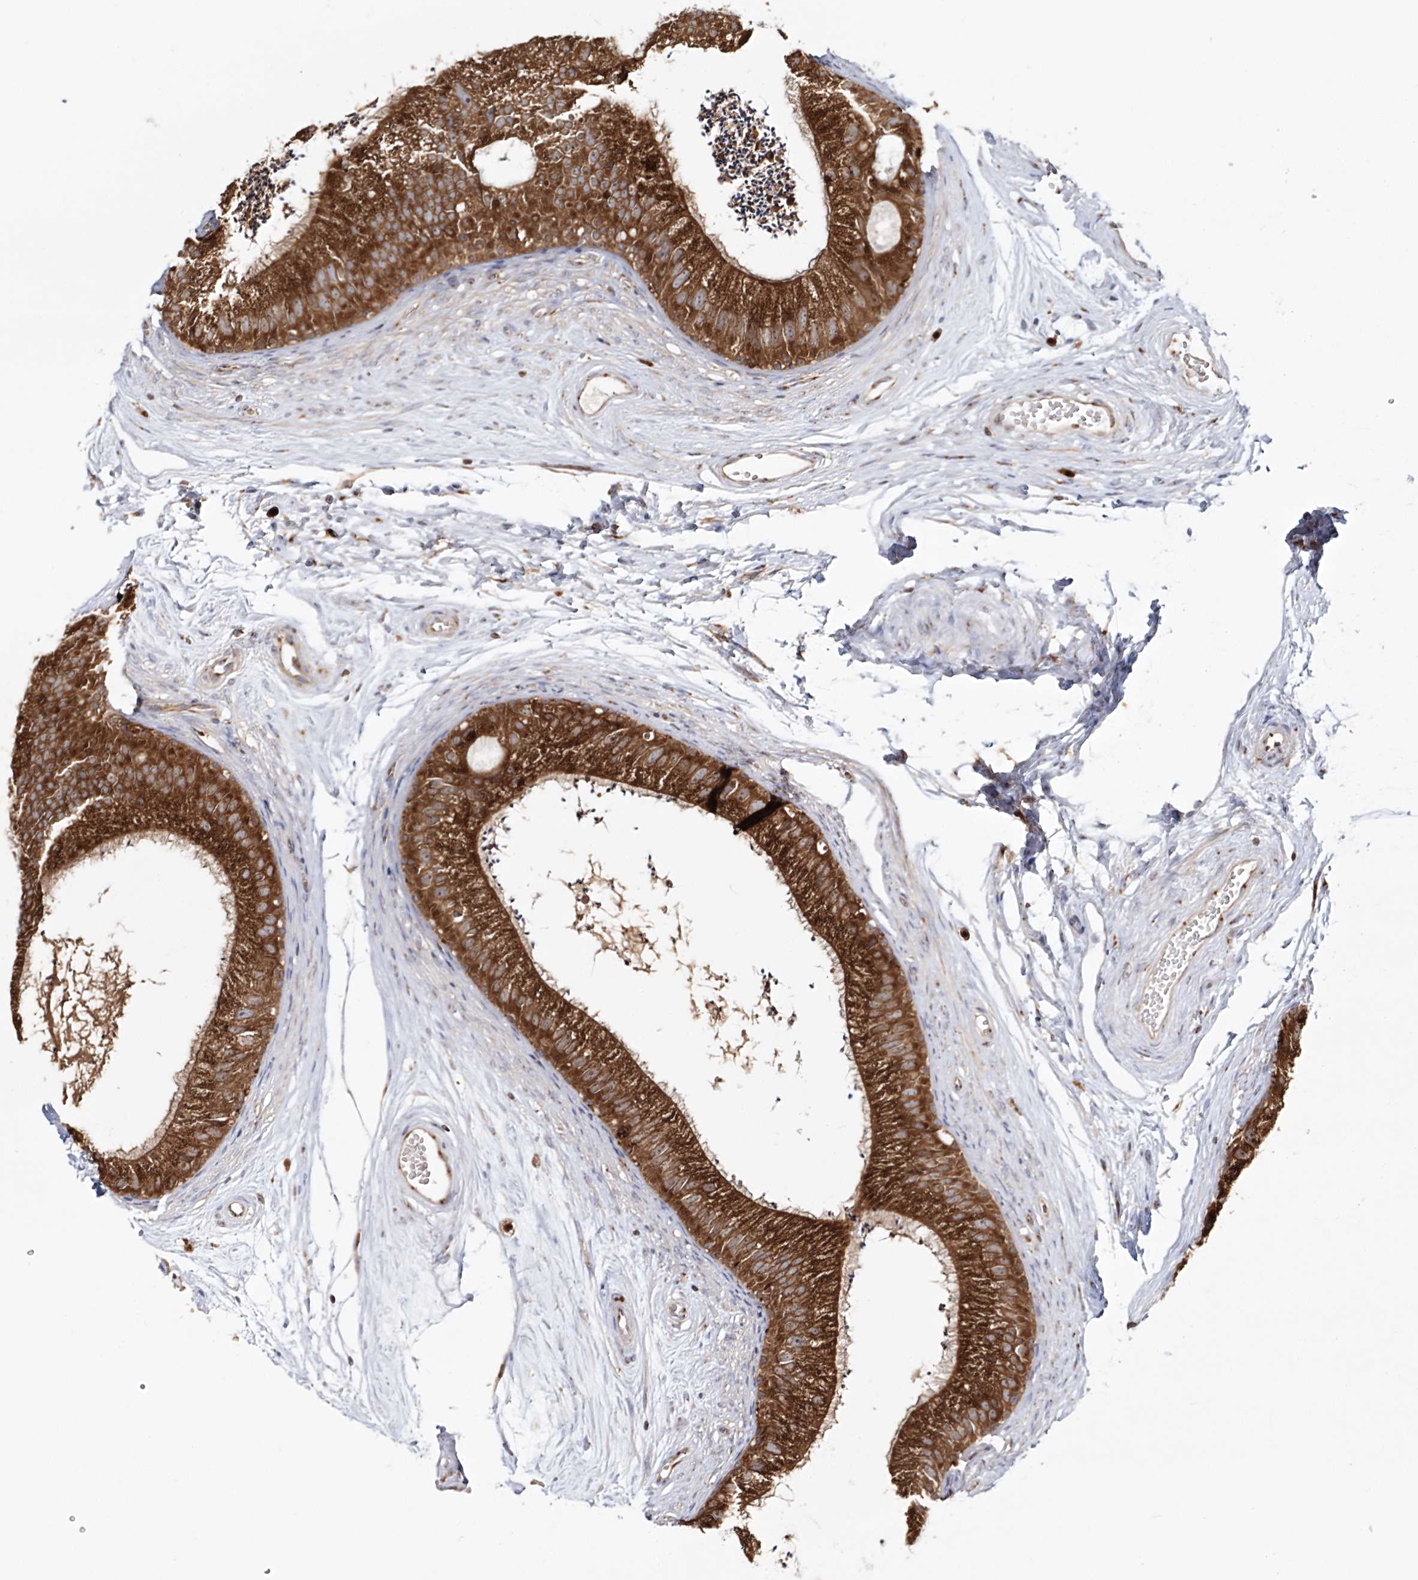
{"staining": {"intensity": "strong", "quantity": ">75%", "location": "cytoplasmic/membranous"}, "tissue": "epididymis", "cell_type": "Glandular cells", "image_type": "normal", "snomed": [{"axis": "morphology", "description": "Normal tissue, NOS"}, {"axis": "topography", "description": "Epididymis"}], "caption": "The immunohistochemical stain labels strong cytoplasmic/membranous expression in glandular cells of benign epididymis.", "gene": "ARCN1", "patient": {"sex": "male", "age": 56}}